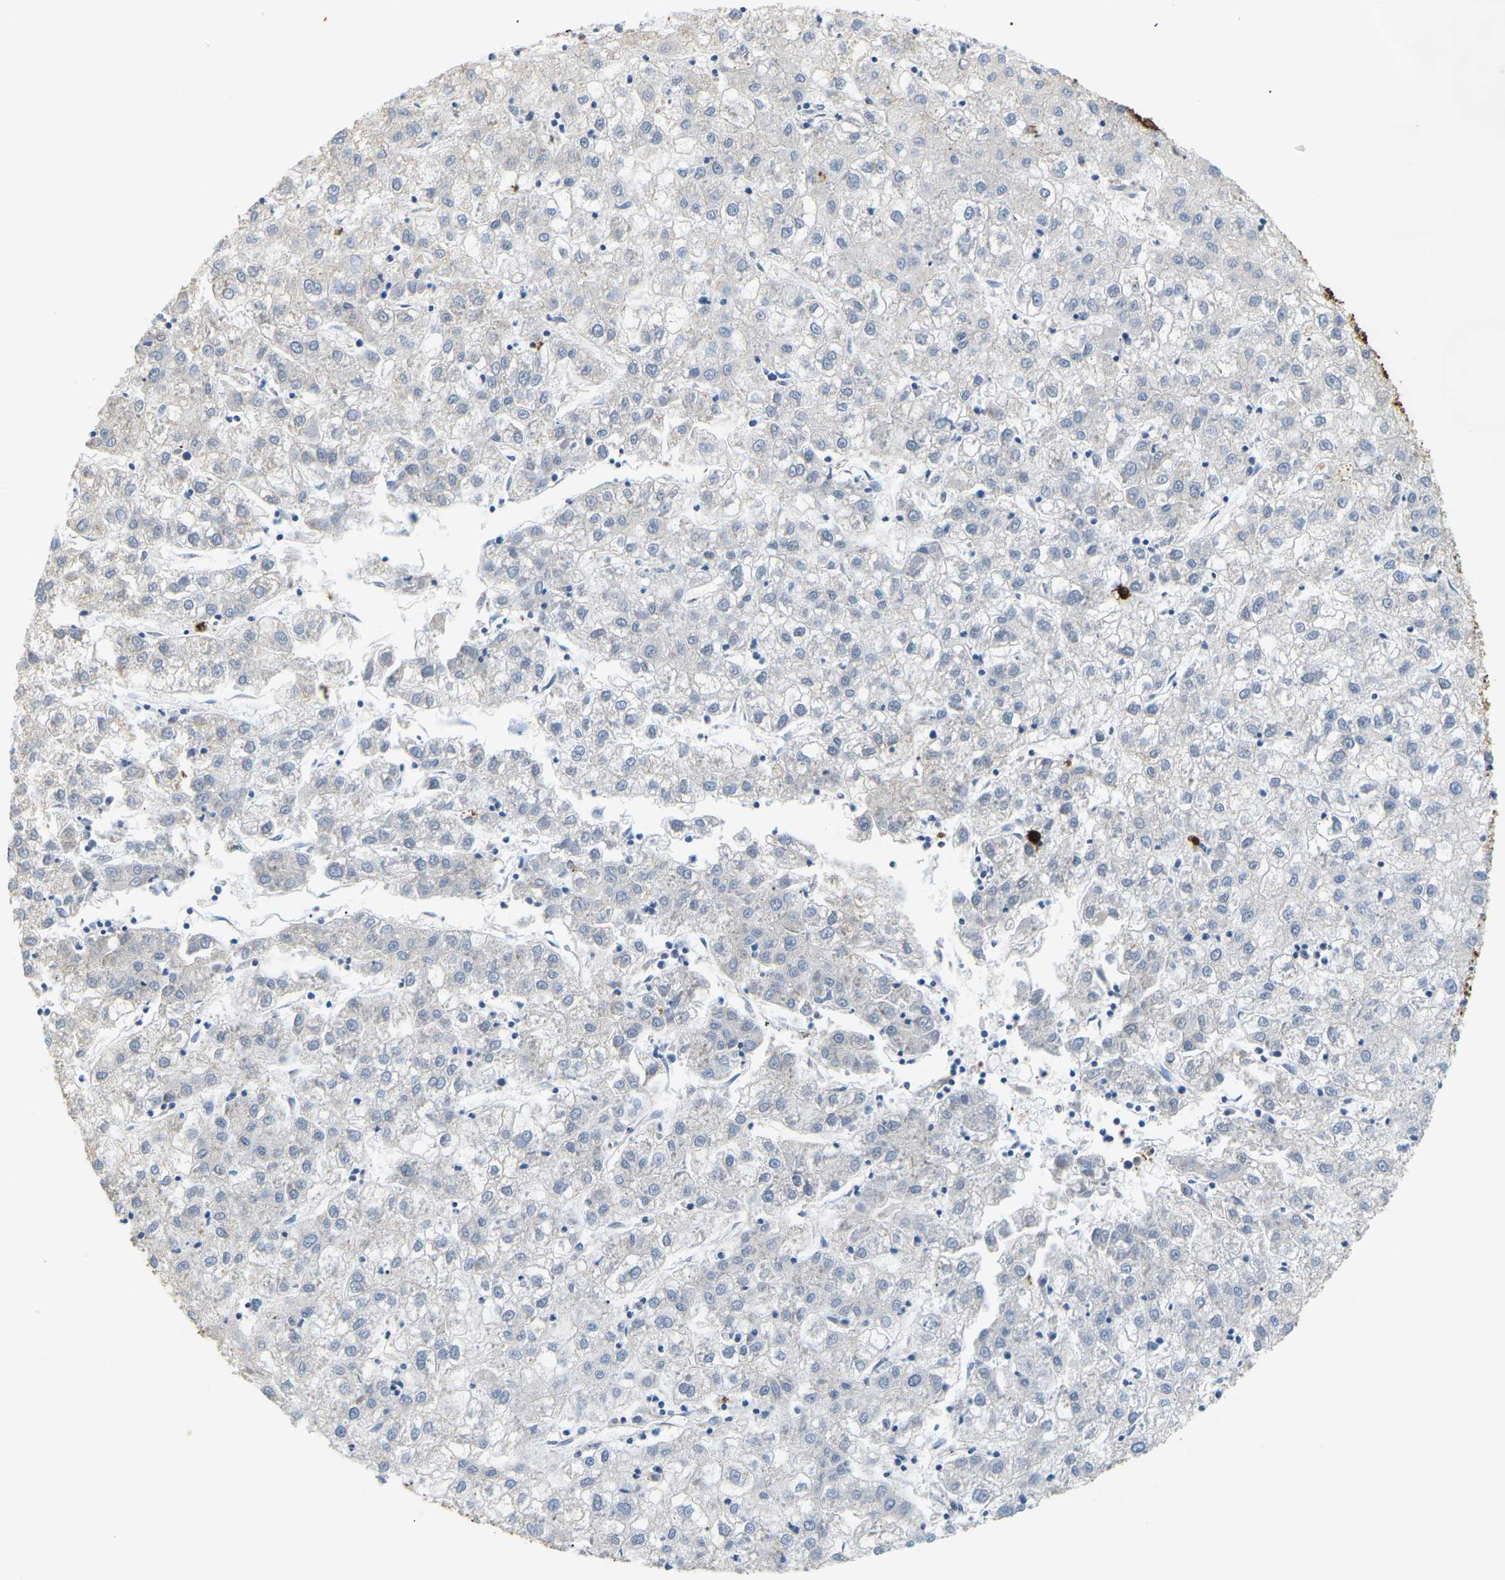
{"staining": {"intensity": "negative", "quantity": "none", "location": "none"}, "tissue": "liver cancer", "cell_type": "Tumor cells", "image_type": "cancer", "snomed": [{"axis": "morphology", "description": "Carcinoma, Hepatocellular, NOS"}, {"axis": "topography", "description": "Liver"}], "caption": "A high-resolution image shows IHC staining of hepatocellular carcinoma (liver), which reveals no significant positivity in tumor cells. Brightfield microscopy of immunohistochemistry stained with DAB (brown) and hematoxylin (blue), captured at high magnification.", "gene": "ADM", "patient": {"sex": "male", "age": 72}}